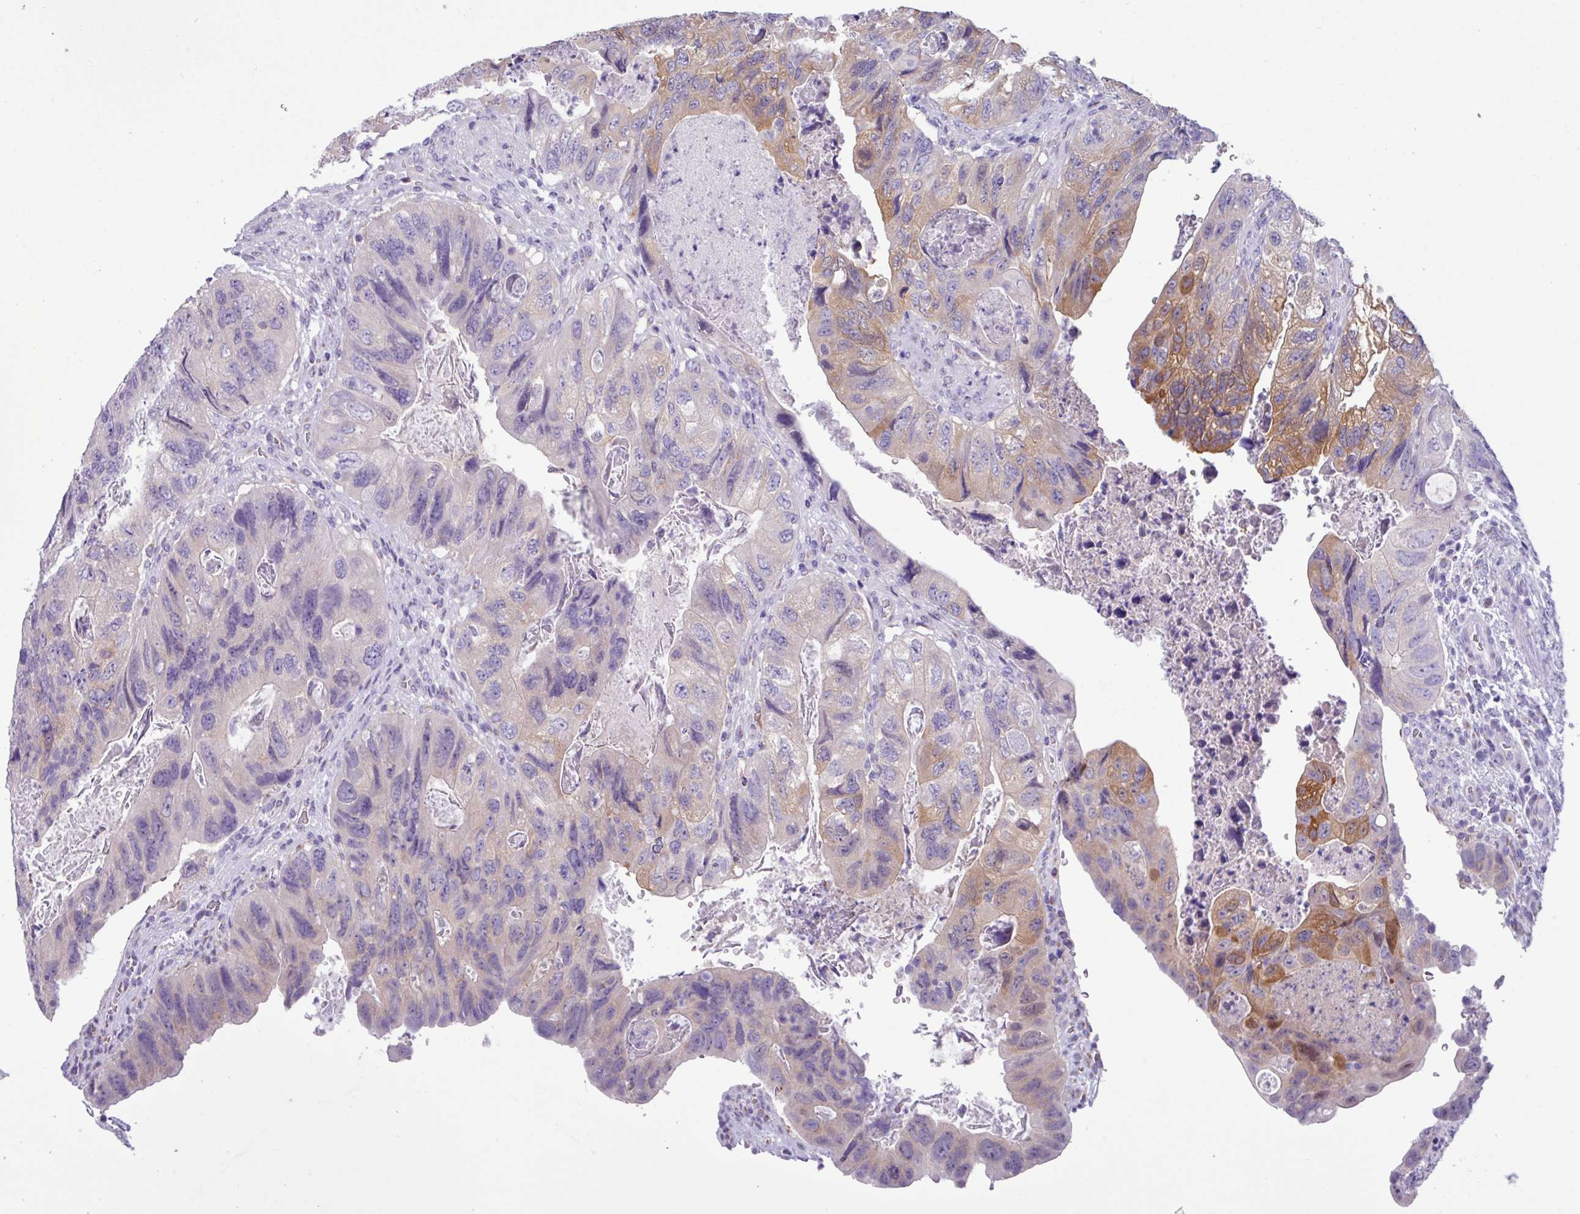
{"staining": {"intensity": "moderate", "quantity": "<25%", "location": "cytoplasmic/membranous"}, "tissue": "colorectal cancer", "cell_type": "Tumor cells", "image_type": "cancer", "snomed": [{"axis": "morphology", "description": "Adenocarcinoma, NOS"}, {"axis": "topography", "description": "Rectum"}], "caption": "Tumor cells reveal low levels of moderate cytoplasmic/membranous expression in approximately <25% of cells in adenocarcinoma (colorectal).", "gene": "STIMATE", "patient": {"sex": "male", "age": 63}}